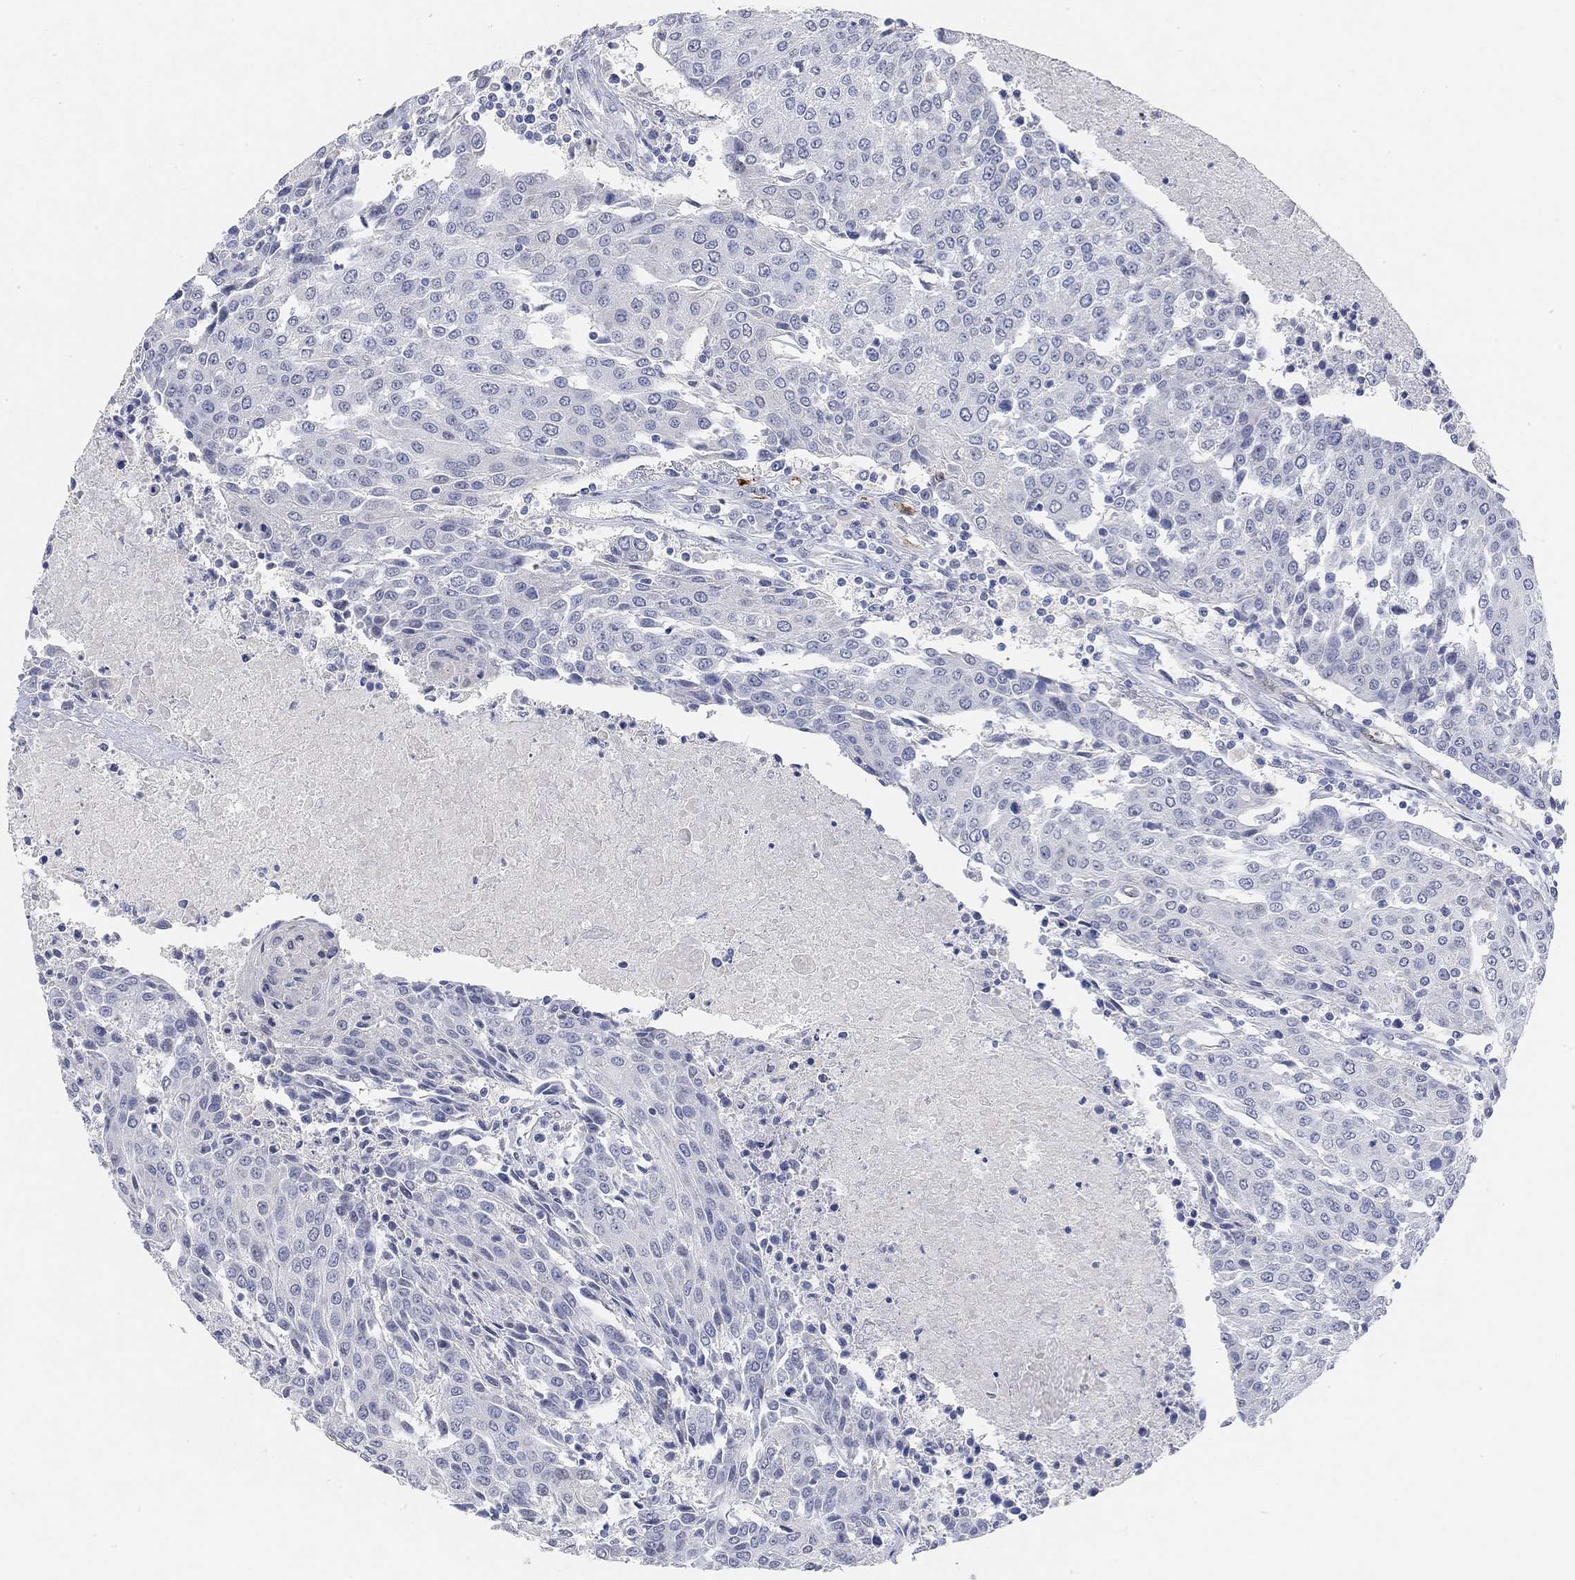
{"staining": {"intensity": "negative", "quantity": "none", "location": "none"}, "tissue": "urothelial cancer", "cell_type": "Tumor cells", "image_type": "cancer", "snomed": [{"axis": "morphology", "description": "Urothelial carcinoma, High grade"}, {"axis": "topography", "description": "Urinary bladder"}], "caption": "This micrograph is of urothelial carcinoma (high-grade) stained with immunohistochemistry (IHC) to label a protein in brown with the nuclei are counter-stained blue. There is no positivity in tumor cells.", "gene": "VAT1L", "patient": {"sex": "female", "age": 85}}